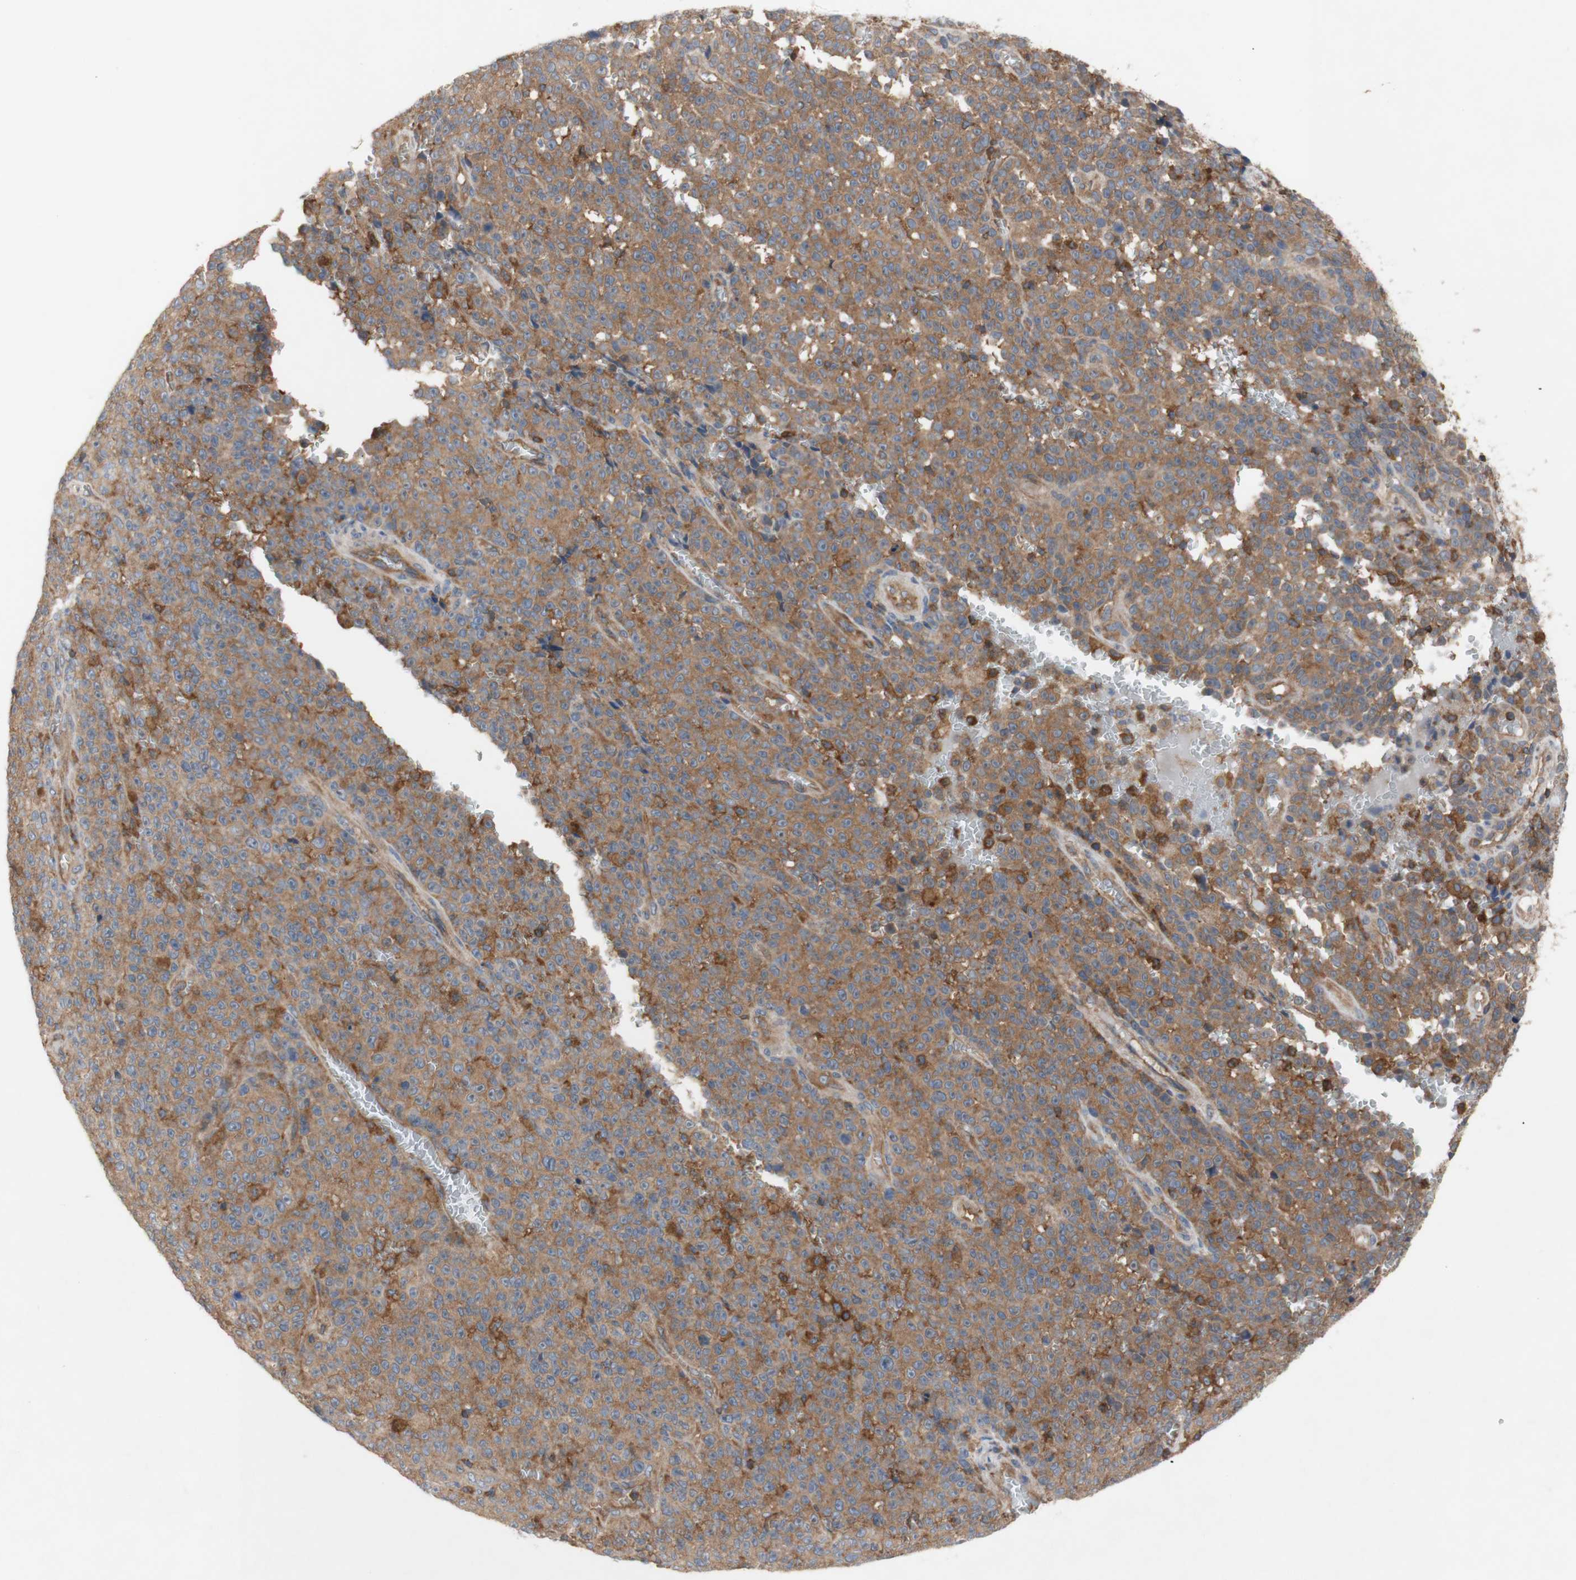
{"staining": {"intensity": "moderate", "quantity": ">75%", "location": "cytoplasmic/membranous"}, "tissue": "melanoma", "cell_type": "Tumor cells", "image_type": "cancer", "snomed": [{"axis": "morphology", "description": "Malignant melanoma, NOS"}, {"axis": "topography", "description": "Skin"}], "caption": "Protein expression analysis of human malignant melanoma reveals moderate cytoplasmic/membranous expression in approximately >75% of tumor cells. (Brightfield microscopy of DAB IHC at high magnification).", "gene": "IKBKG", "patient": {"sex": "female", "age": 82}}